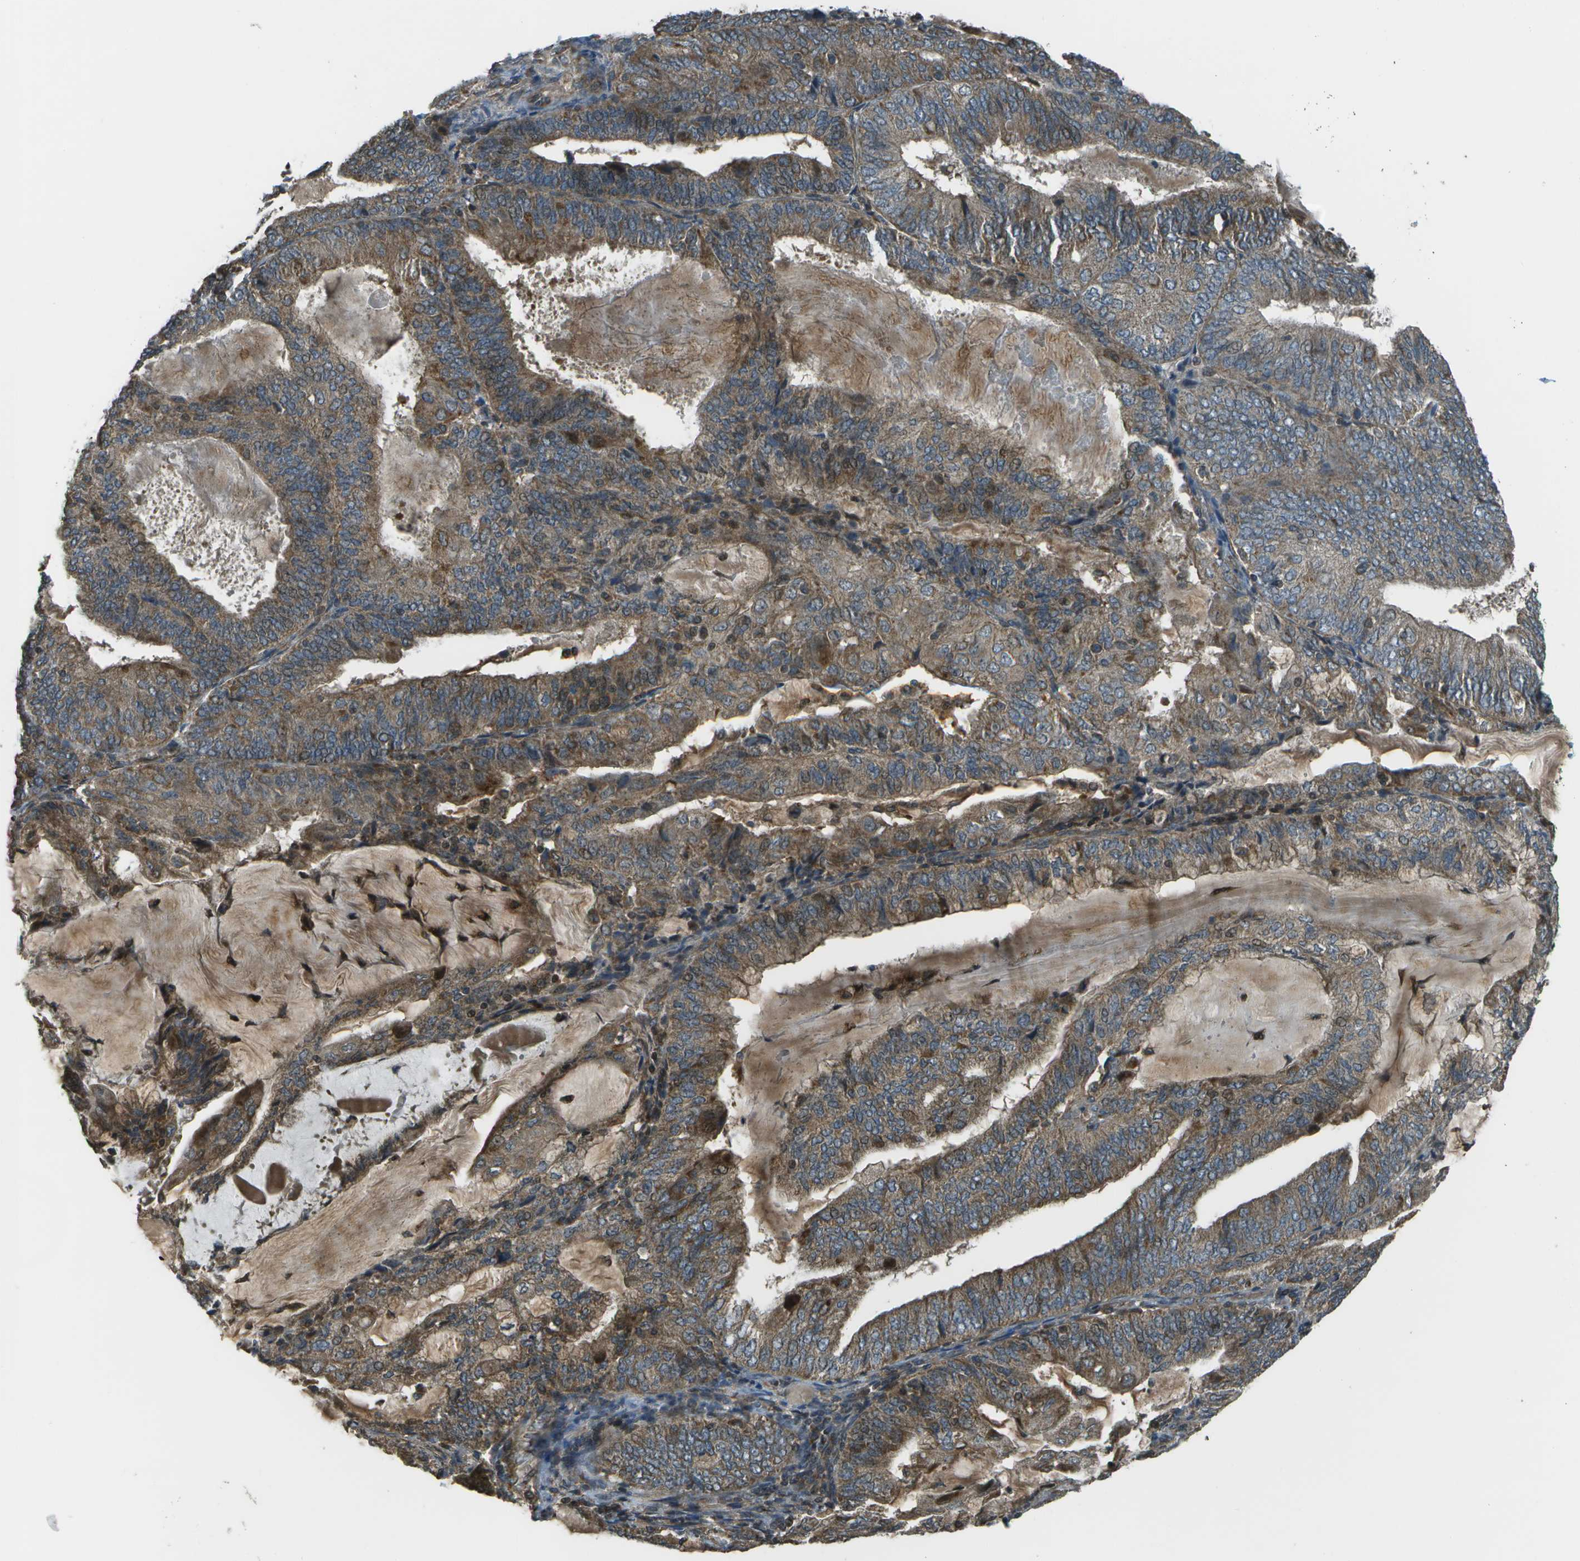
{"staining": {"intensity": "moderate", "quantity": ">75%", "location": "cytoplasmic/membranous"}, "tissue": "endometrial cancer", "cell_type": "Tumor cells", "image_type": "cancer", "snomed": [{"axis": "morphology", "description": "Adenocarcinoma, NOS"}, {"axis": "topography", "description": "Endometrium"}], "caption": "The histopathology image demonstrates staining of adenocarcinoma (endometrial), revealing moderate cytoplasmic/membranous protein staining (brown color) within tumor cells. (IHC, brightfield microscopy, high magnification).", "gene": "PLPBP", "patient": {"sex": "female", "age": 81}}